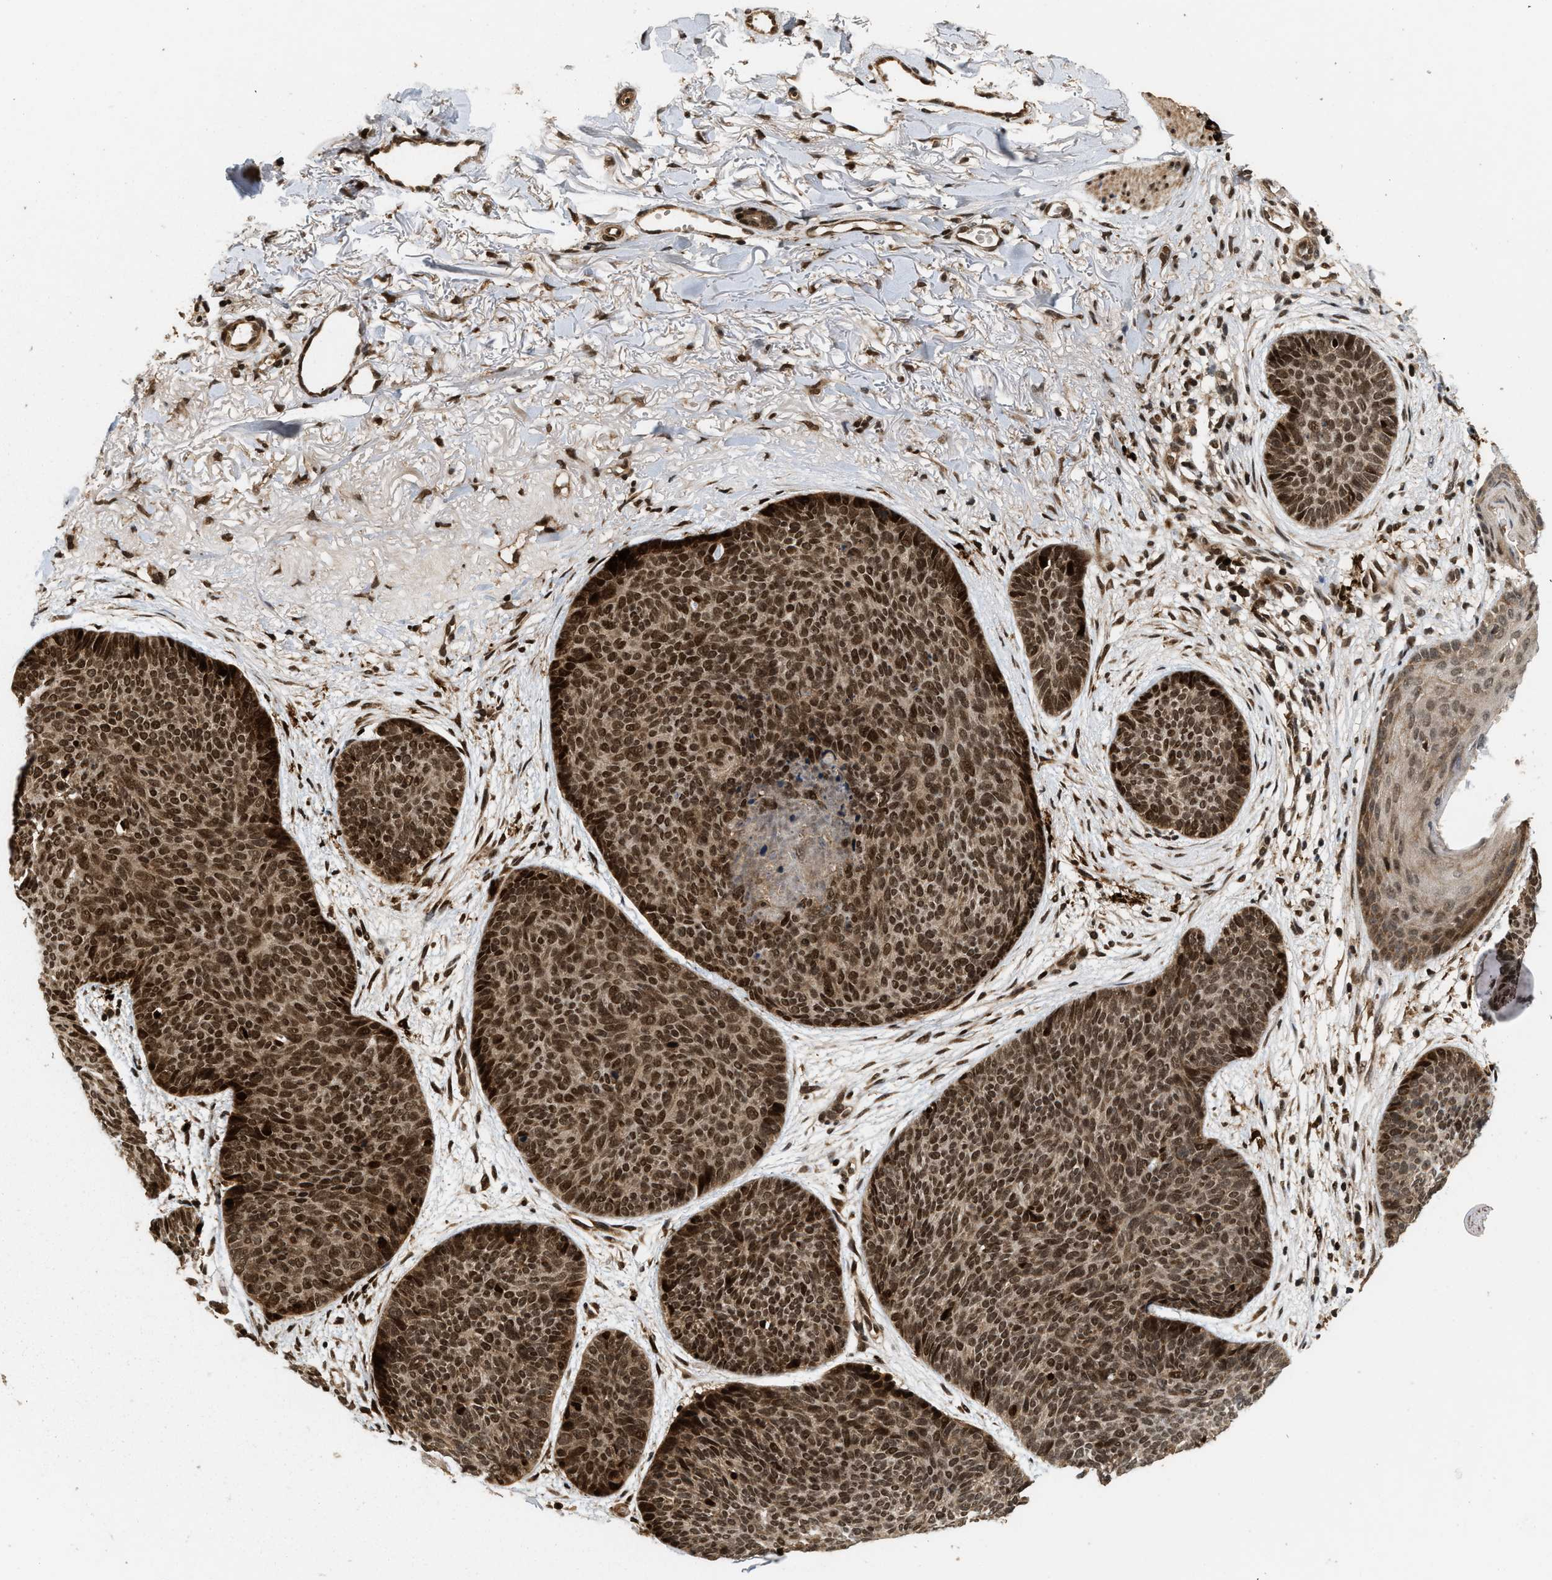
{"staining": {"intensity": "strong", "quantity": ">75%", "location": "nuclear"}, "tissue": "skin cancer", "cell_type": "Tumor cells", "image_type": "cancer", "snomed": [{"axis": "morphology", "description": "Normal tissue, NOS"}, {"axis": "morphology", "description": "Basal cell carcinoma"}, {"axis": "topography", "description": "Skin"}], "caption": "The immunohistochemical stain labels strong nuclear positivity in tumor cells of skin cancer (basal cell carcinoma) tissue.", "gene": "ELP2", "patient": {"sex": "female", "age": 70}}